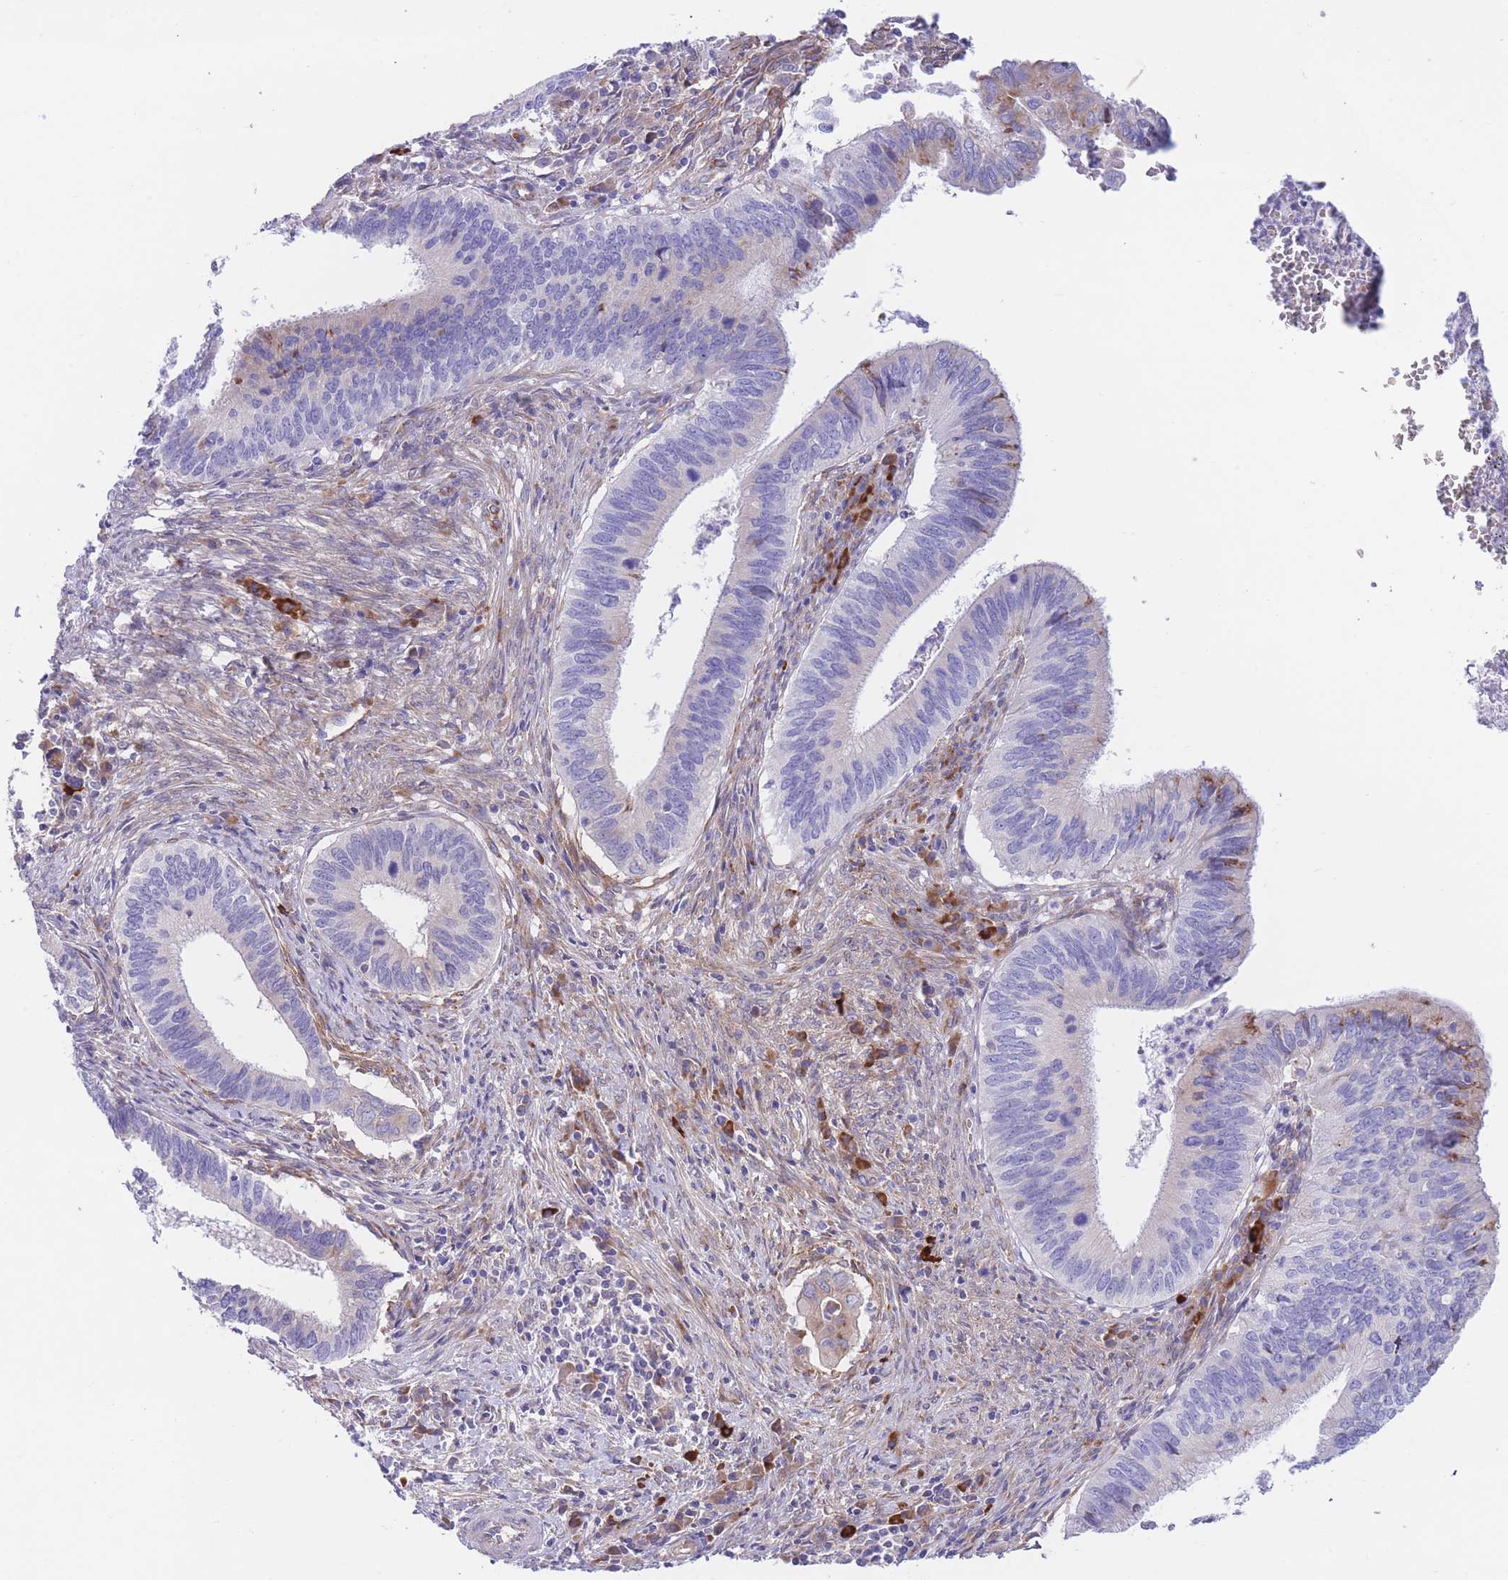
{"staining": {"intensity": "negative", "quantity": "none", "location": "none"}, "tissue": "cervical cancer", "cell_type": "Tumor cells", "image_type": "cancer", "snomed": [{"axis": "morphology", "description": "Adenocarcinoma, NOS"}, {"axis": "topography", "description": "Cervix"}], "caption": "Tumor cells are negative for protein expression in human adenocarcinoma (cervical). (DAB (3,3'-diaminobenzidine) IHC with hematoxylin counter stain).", "gene": "DET1", "patient": {"sex": "female", "age": 42}}